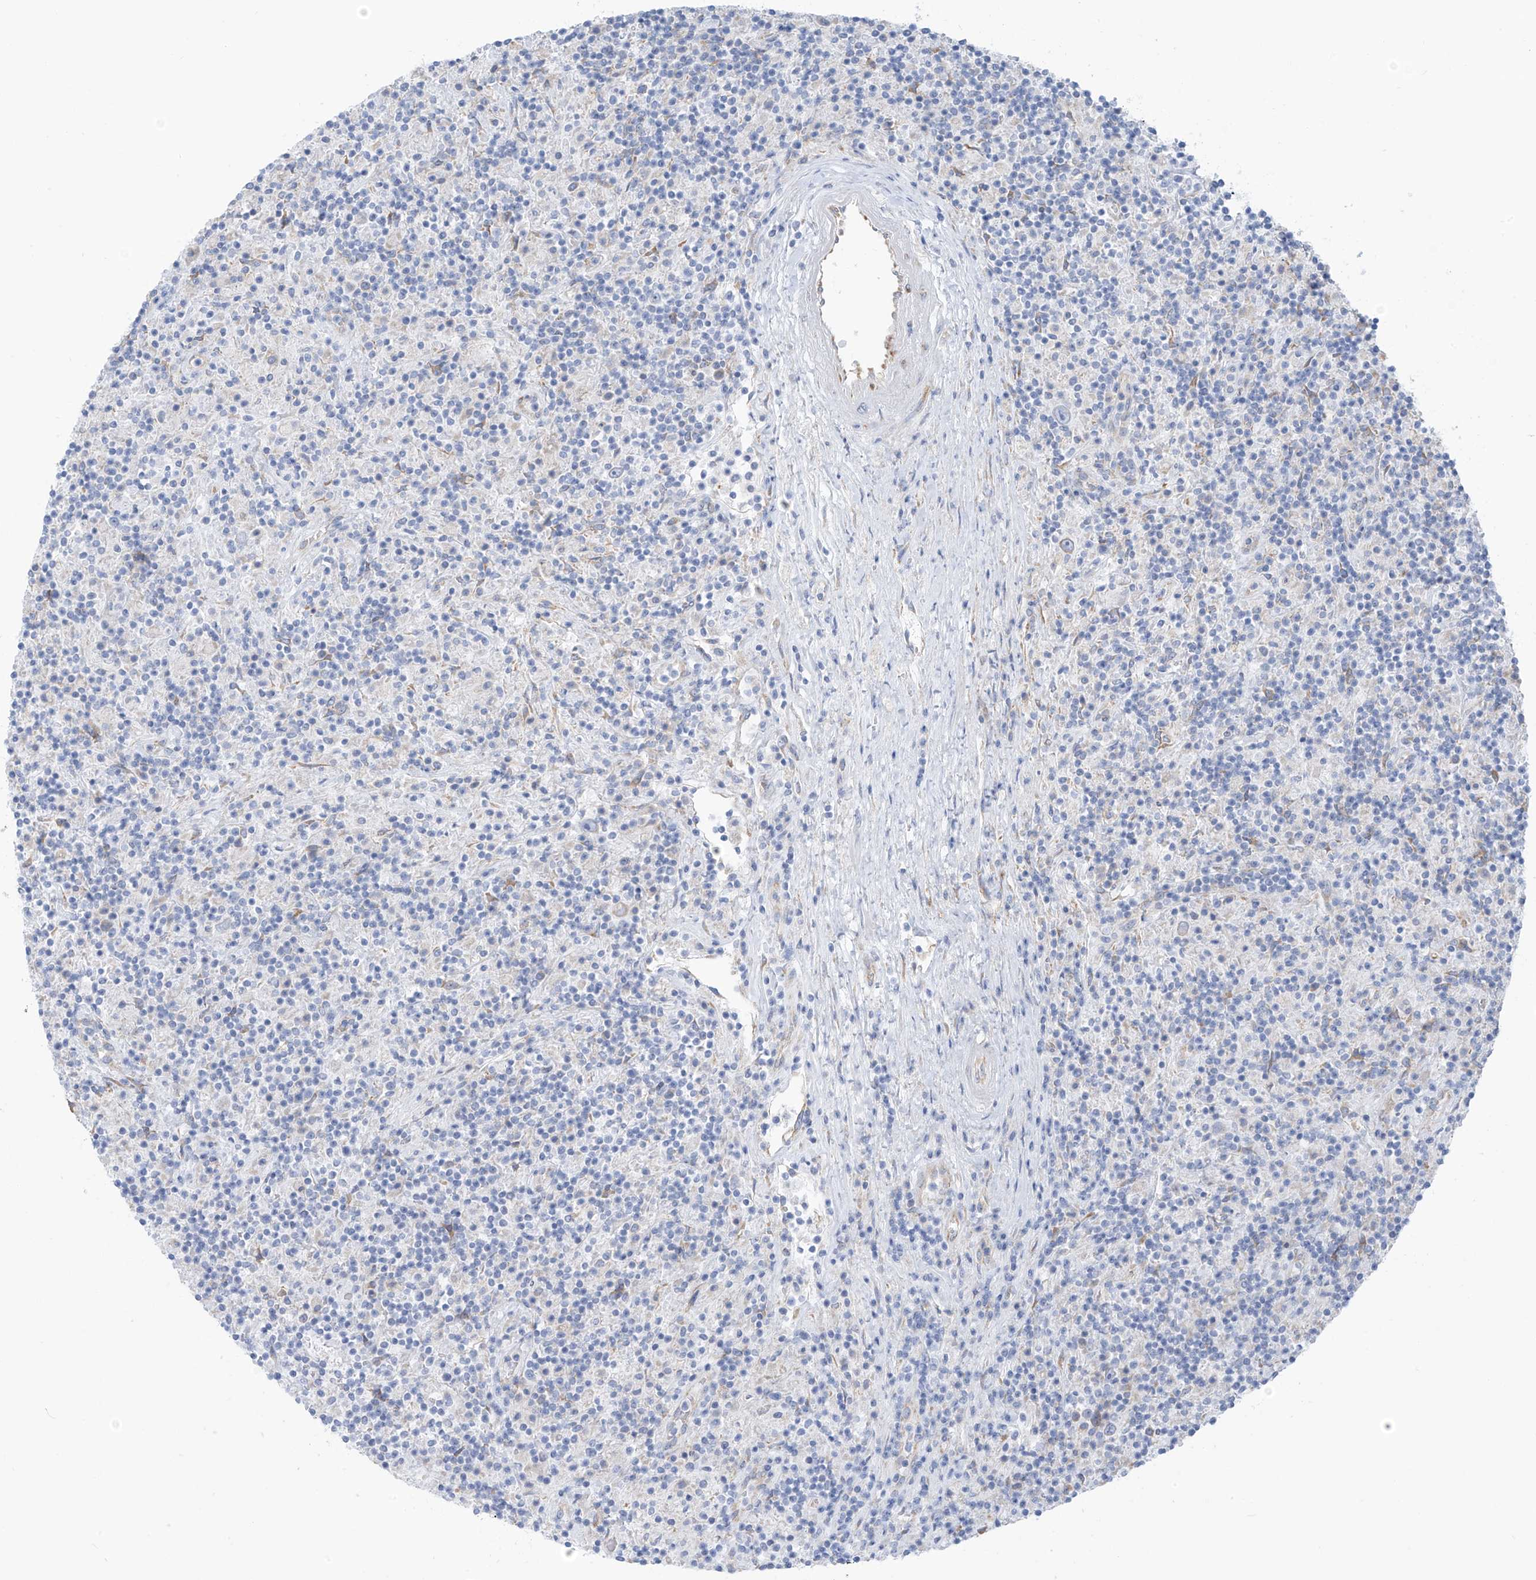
{"staining": {"intensity": "negative", "quantity": "none", "location": "none"}, "tissue": "lymphoma", "cell_type": "Tumor cells", "image_type": "cancer", "snomed": [{"axis": "morphology", "description": "Hodgkin's disease, NOS"}, {"axis": "topography", "description": "Lymph node"}], "caption": "Tumor cells show no significant protein expression in Hodgkin's disease.", "gene": "RCN2", "patient": {"sex": "male", "age": 70}}